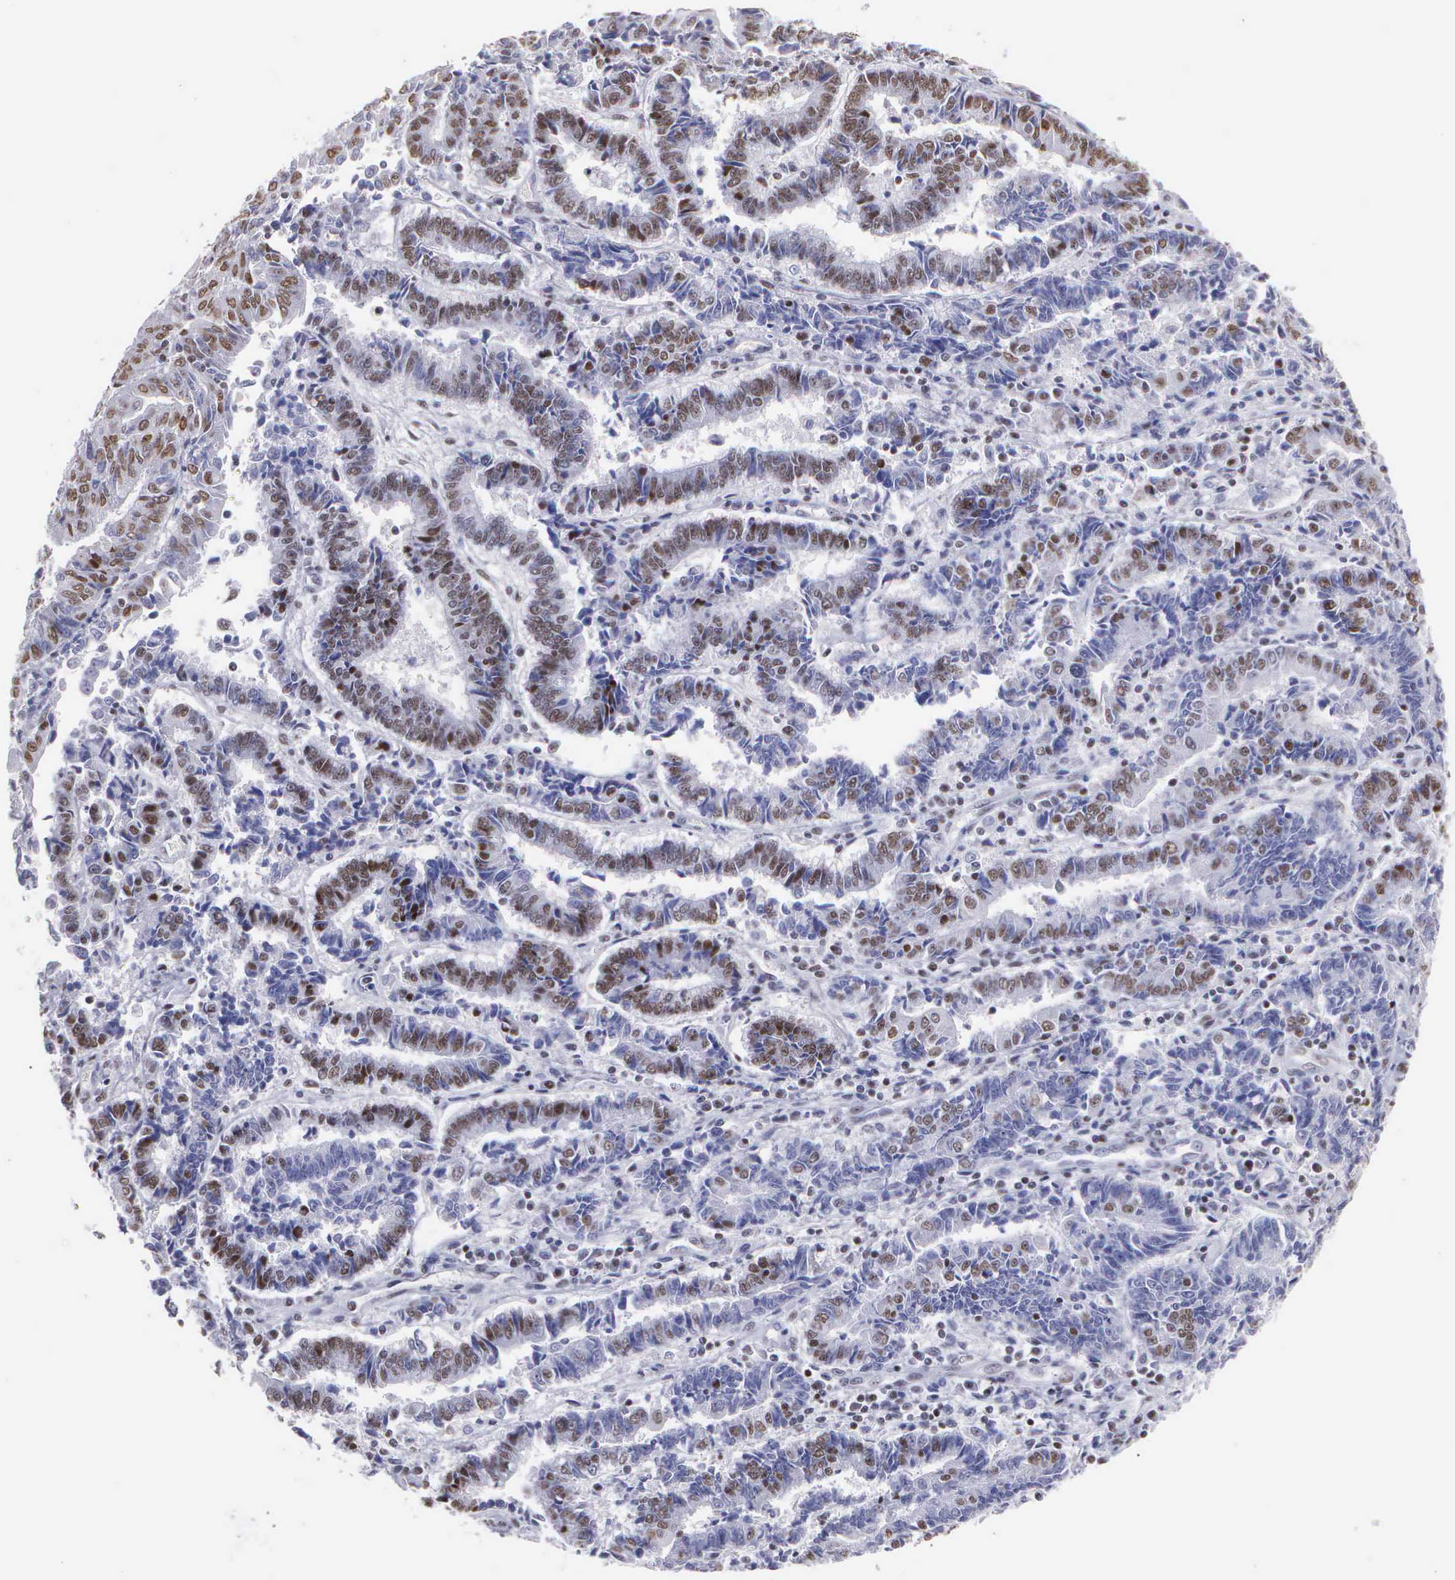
{"staining": {"intensity": "moderate", "quantity": "25%-75%", "location": "nuclear"}, "tissue": "endometrial cancer", "cell_type": "Tumor cells", "image_type": "cancer", "snomed": [{"axis": "morphology", "description": "Adenocarcinoma, NOS"}, {"axis": "topography", "description": "Endometrium"}], "caption": "Immunohistochemistry (IHC) image of human endometrial cancer stained for a protein (brown), which shows medium levels of moderate nuclear staining in about 25%-75% of tumor cells.", "gene": "CSTF2", "patient": {"sex": "female", "age": 75}}